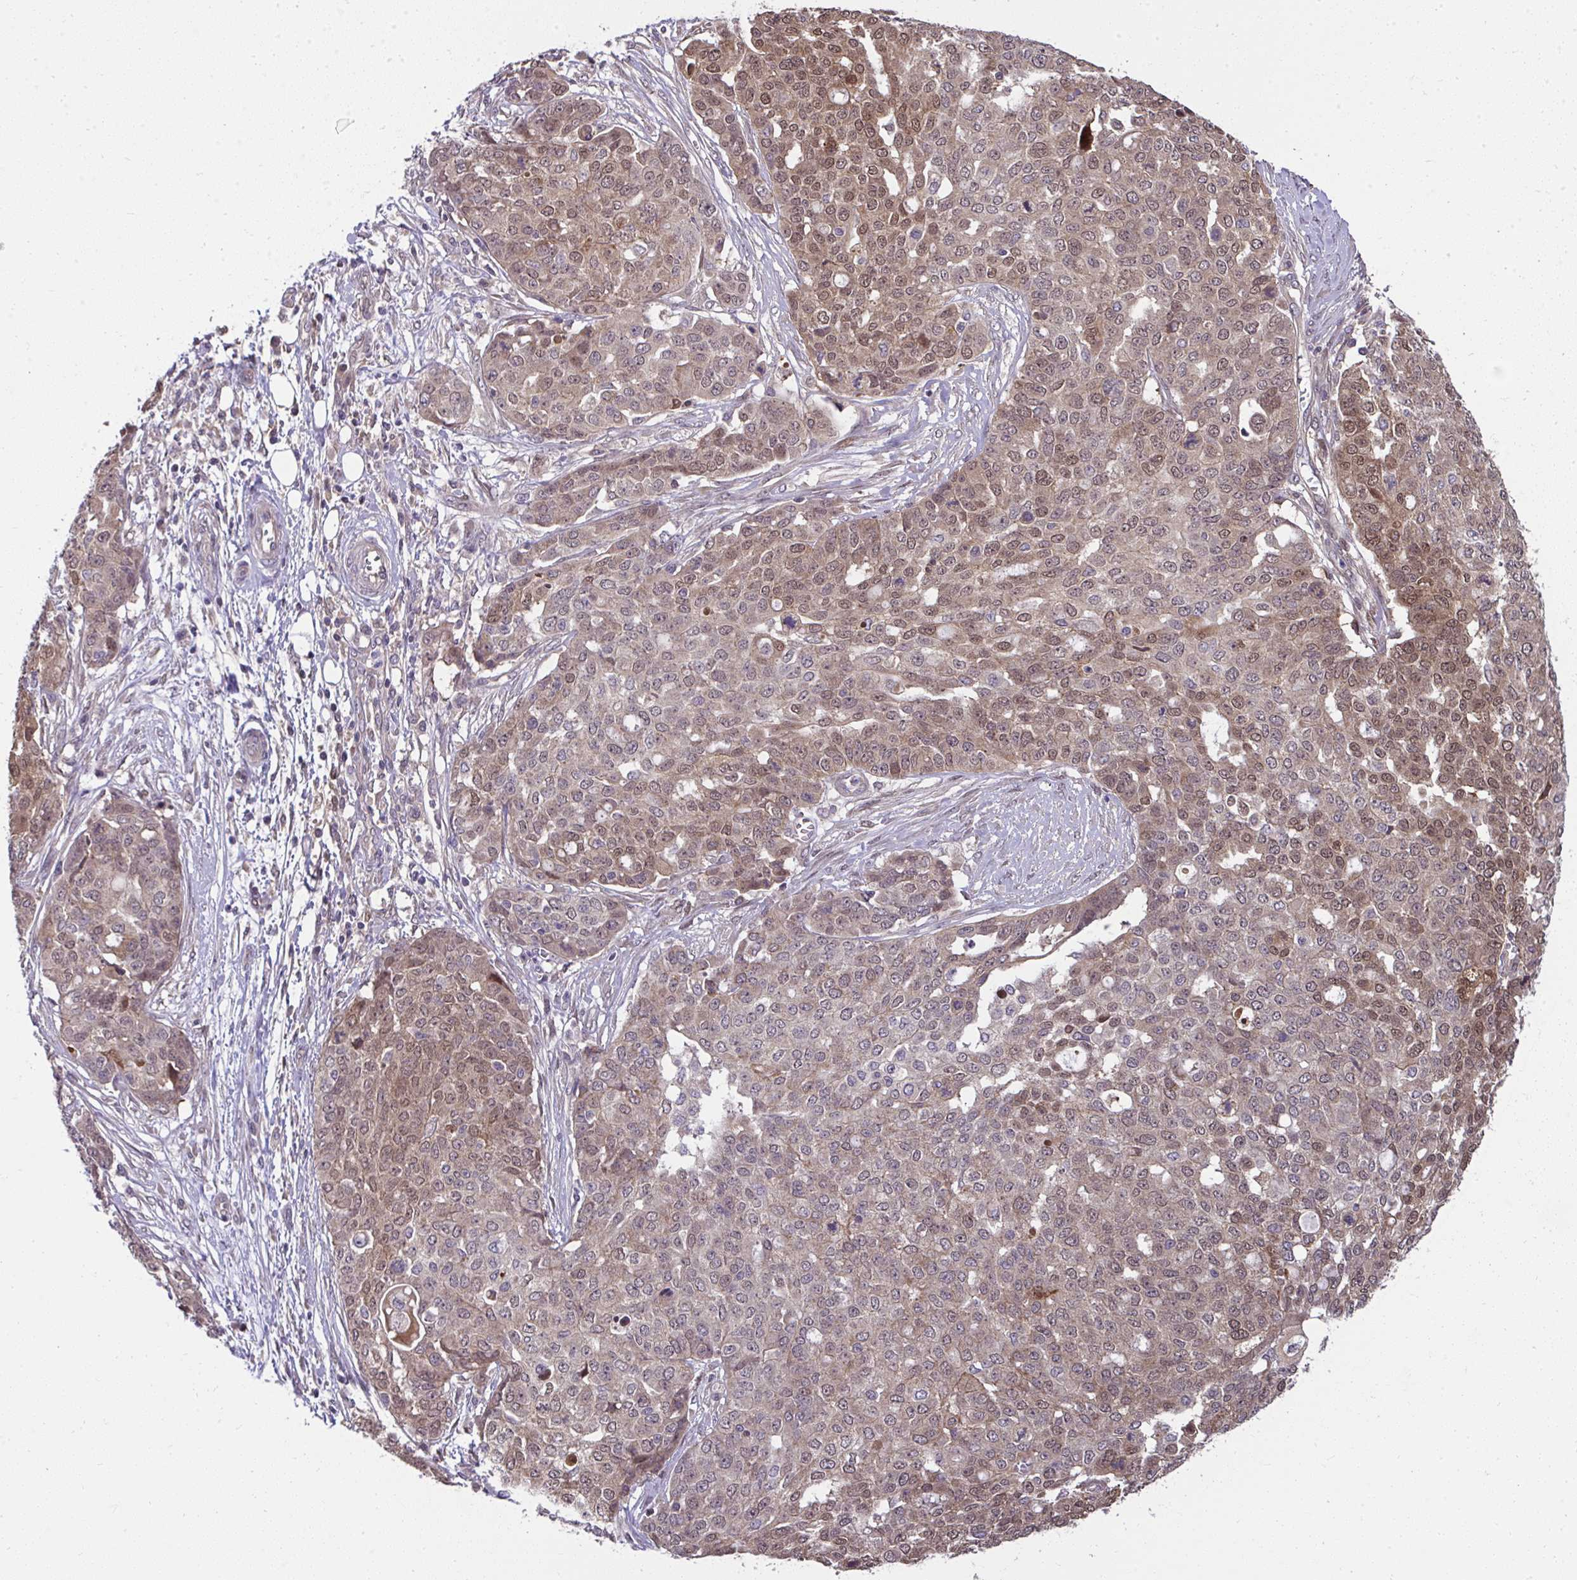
{"staining": {"intensity": "moderate", "quantity": ">75%", "location": "cytoplasmic/membranous,nuclear"}, "tissue": "ovarian cancer", "cell_type": "Tumor cells", "image_type": "cancer", "snomed": [{"axis": "morphology", "description": "Cystadenocarcinoma, serous, NOS"}, {"axis": "topography", "description": "Soft tissue"}, {"axis": "topography", "description": "Ovary"}], "caption": "Immunohistochemistry (IHC) photomicrograph of neoplastic tissue: ovarian cancer stained using immunohistochemistry (IHC) demonstrates medium levels of moderate protein expression localized specifically in the cytoplasmic/membranous and nuclear of tumor cells, appearing as a cytoplasmic/membranous and nuclear brown color.", "gene": "RDH14", "patient": {"sex": "female", "age": 57}}